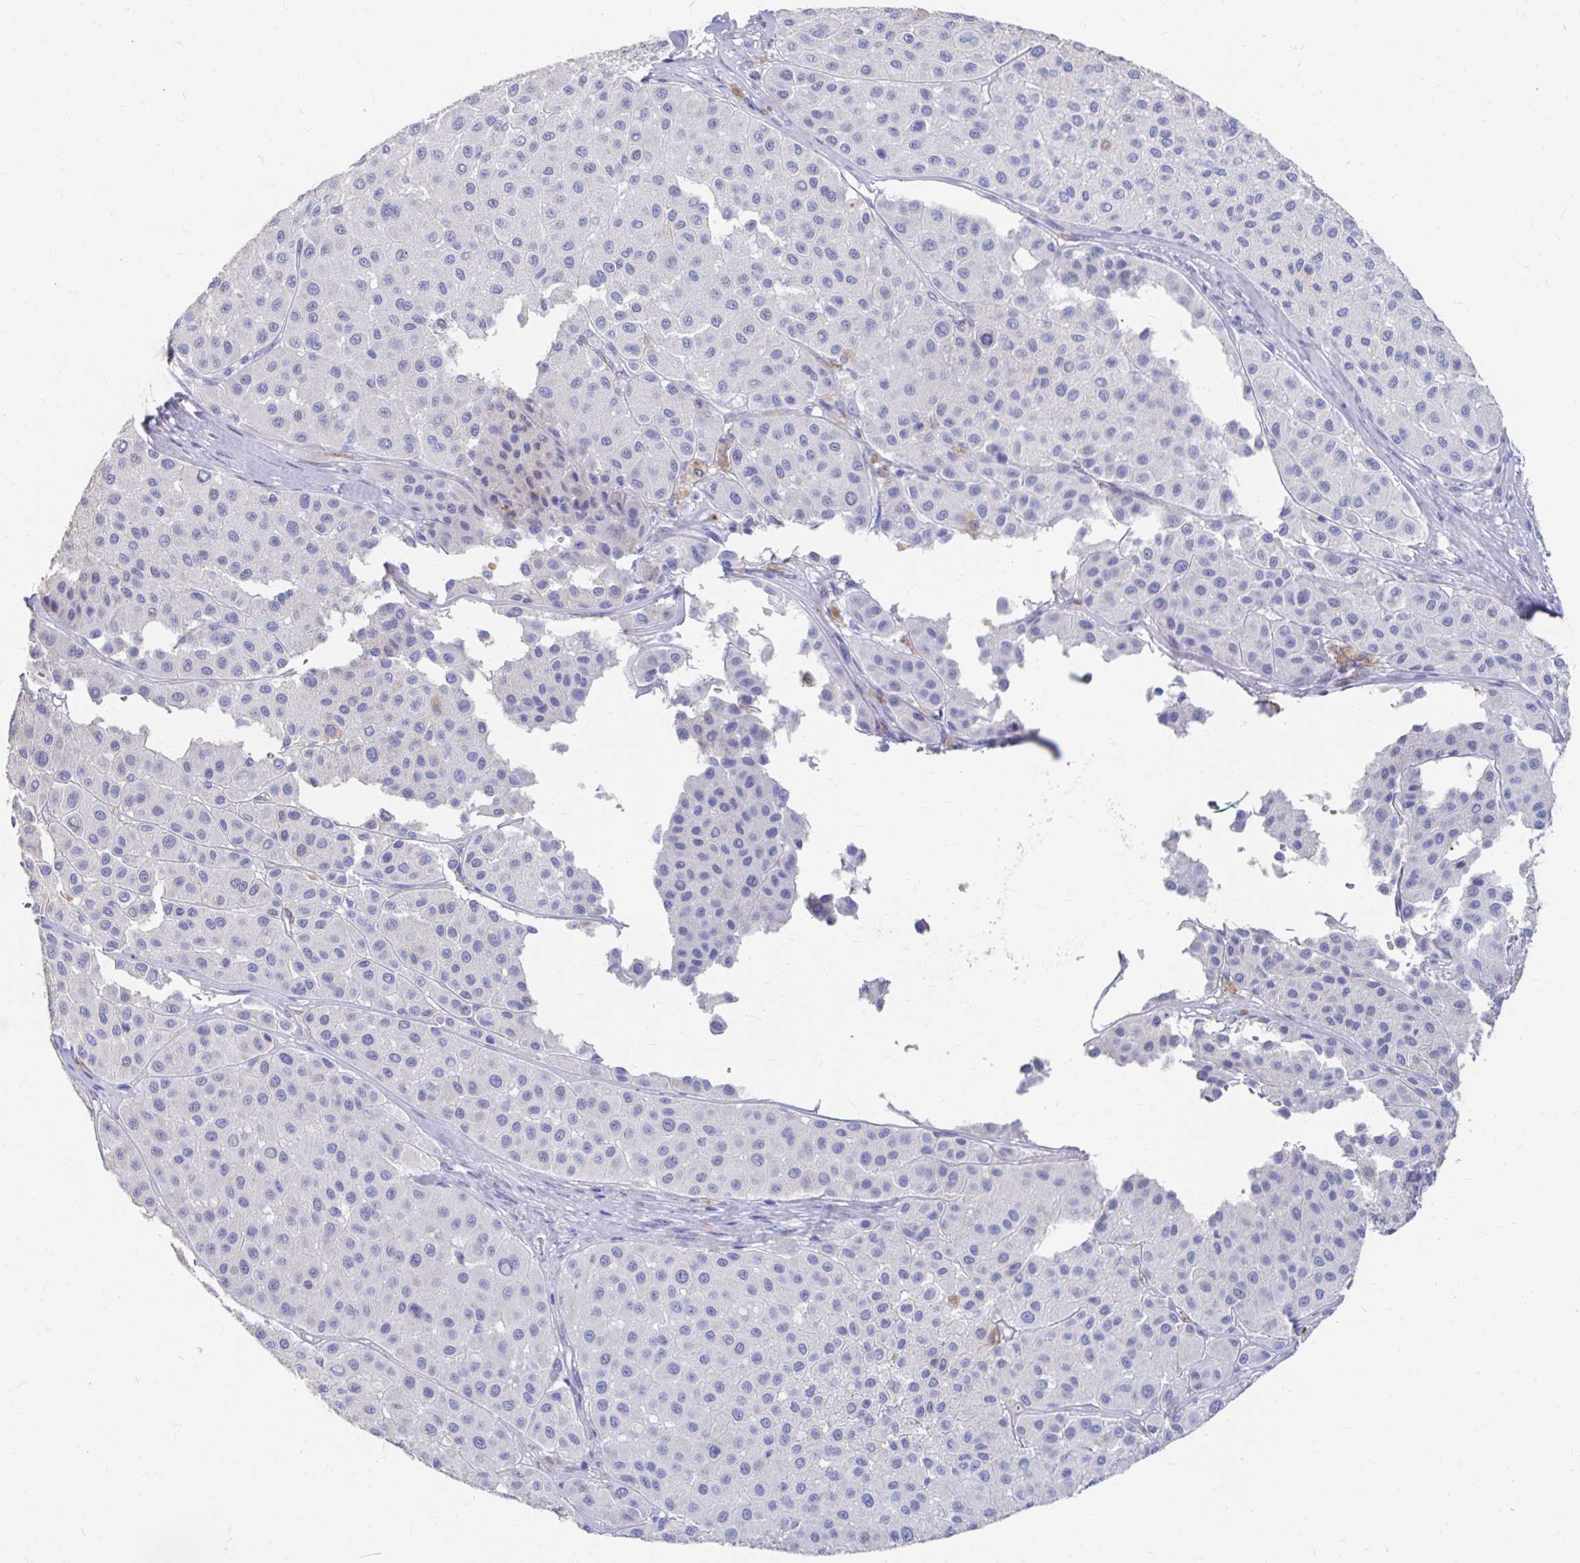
{"staining": {"intensity": "negative", "quantity": "none", "location": "none"}, "tissue": "melanoma", "cell_type": "Tumor cells", "image_type": "cancer", "snomed": [{"axis": "morphology", "description": "Malignant melanoma, Metastatic site"}, {"axis": "topography", "description": "Smooth muscle"}], "caption": "Tumor cells are negative for brown protein staining in melanoma.", "gene": "LAMC3", "patient": {"sex": "male", "age": 41}}